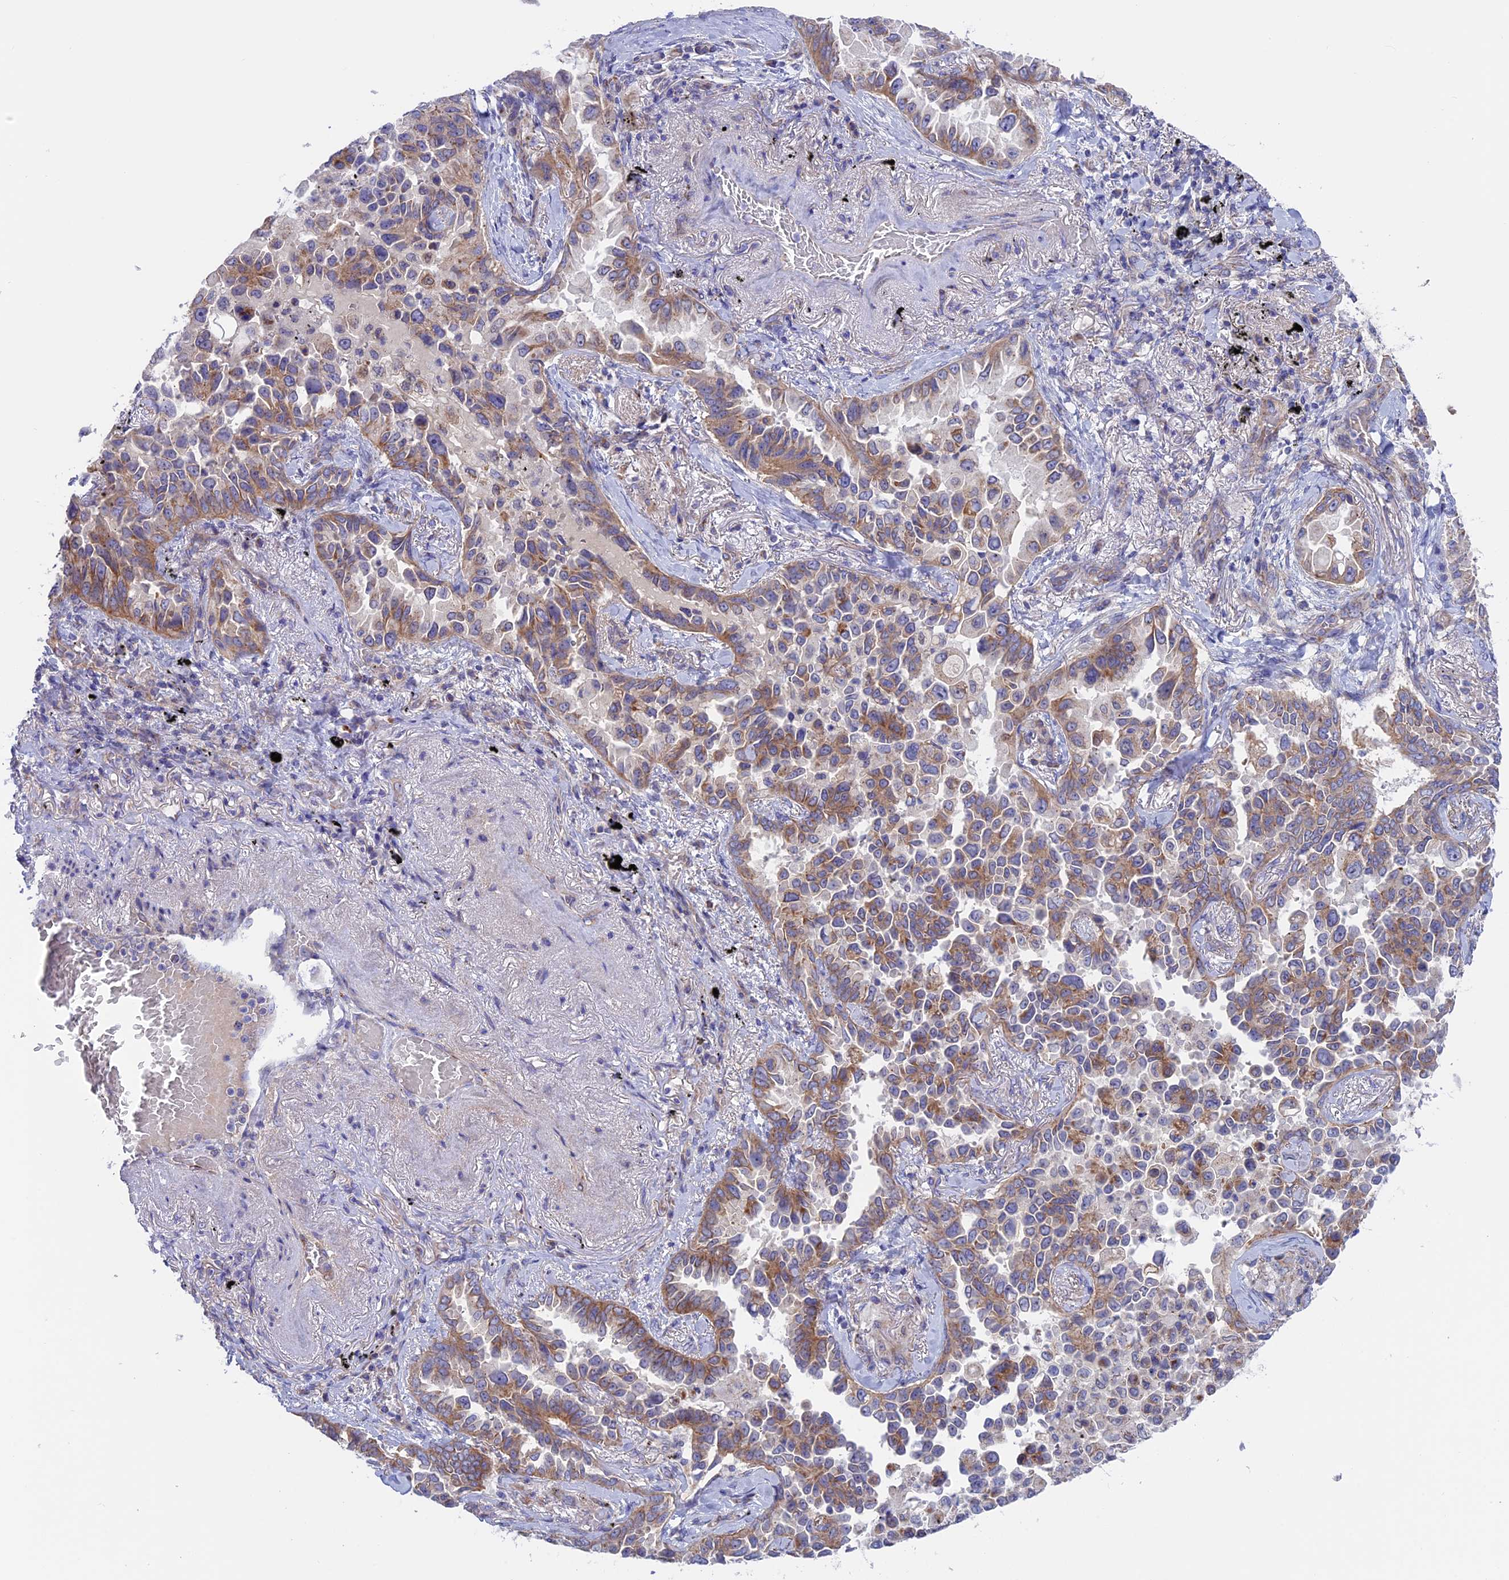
{"staining": {"intensity": "moderate", "quantity": "25%-75%", "location": "cytoplasmic/membranous"}, "tissue": "lung cancer", "cell_type": "Tumor cells", "image_type": "cancer", "snomed": [{"axis": "morphology", "description": "Adenocarcinoma, NOS"}, {"axis": "topography", "description": "Lung"}], "caption": "IHC (DAB (3,3'-diaminobenzidine)) staining of human lung cancer (adenocarcinoma) exhibits moderate cytoplasmic/membranous protein positivity in about 25%-75% of tumor cells.", "gene": "ETFDH", "patient": {"sex": "female", "age": 67}}